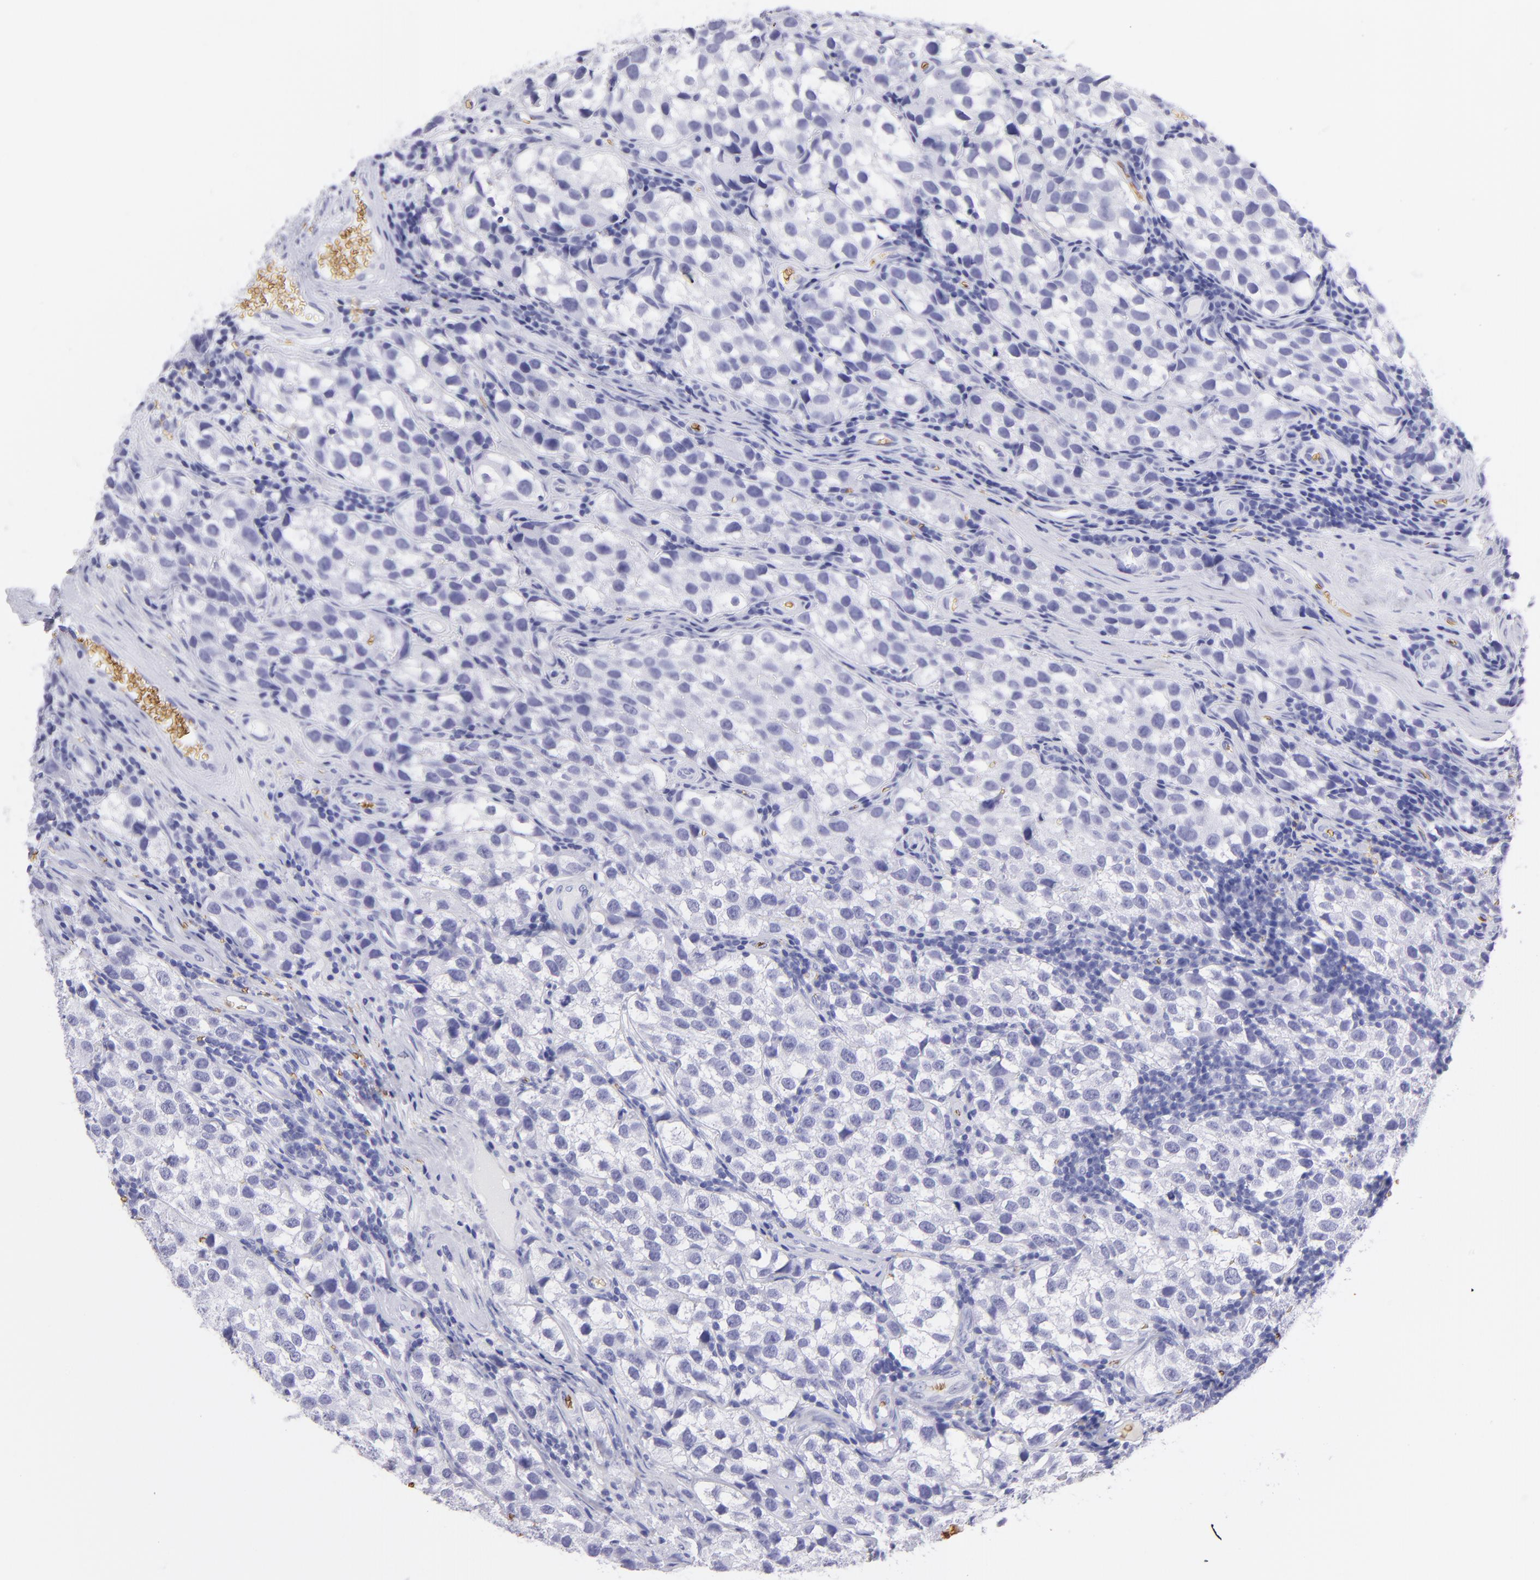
{"staining": {"intensity": "negative", "quantity": "none", "location": "none"}, "tissue": "testis cancer", "cell_type": "Tumor cells", "image_type": "cancer", "snomed": [{"axis": "morphology", "description": "Seminoma, NOS"}, {"axis": "topography", "description": "Testis"}], "caption": "Tumor cells show no significant staining in testis cancer. (DAB IHC visualized using brightfield microscopy, high magnification).", "gene": "GYPA", "patient": {"sex": "male", "age": 39}}